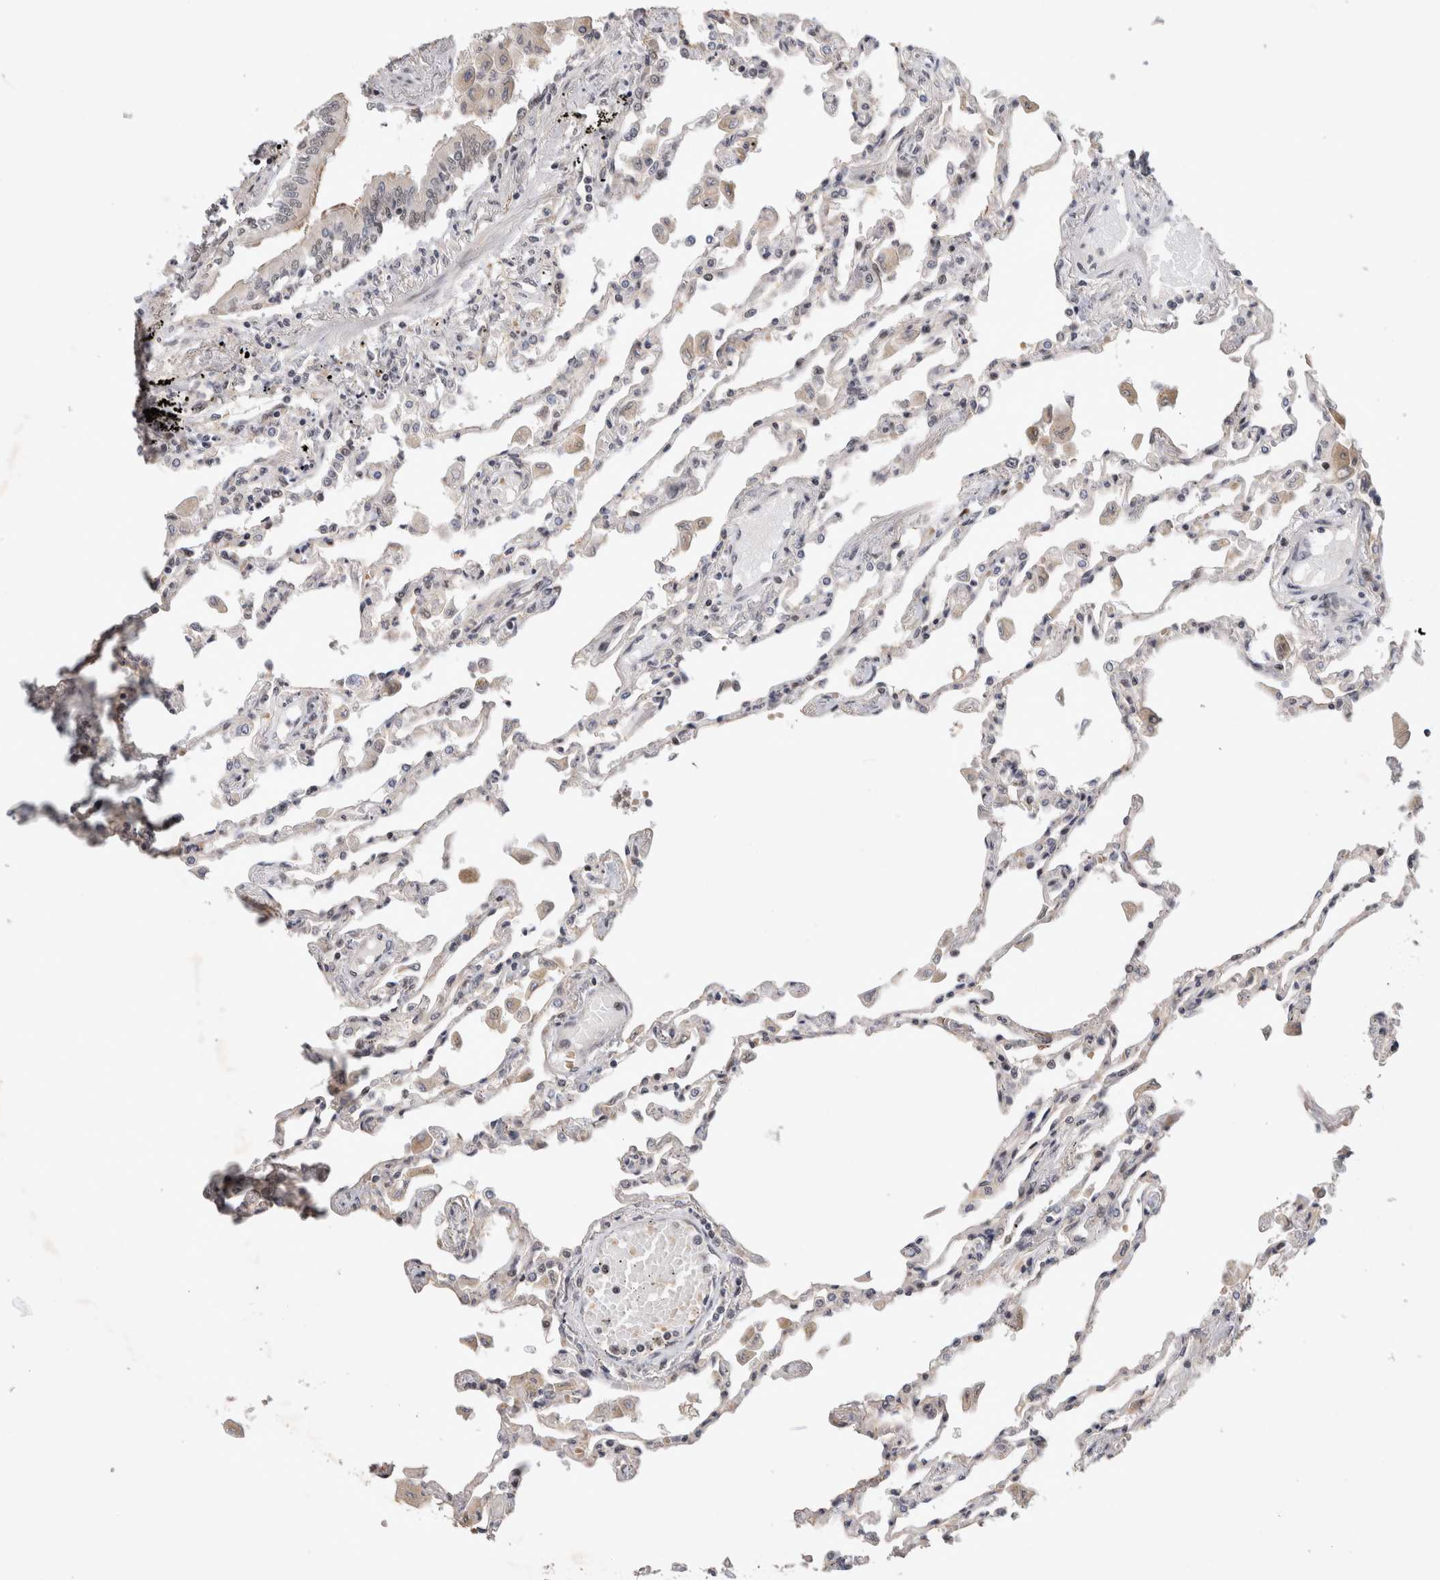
{"staining": {"intensity": "moderate", "quantity": "25%-75%", "location": "nuclear"}, "tissue": "lung", "cell_type": "Alveolar cells", "image_type": "normal", "snomed": [{"axis": "morphology", "description": "Normal tissue, NOS"}, {"axis": "topography", "description": "Bronchus"}, {"axis": "topography", "description": "Lung"}], "caption": "Alveolar cells demonstrate medium levels of moderate nuclear expression in about 25%-75% of cells in unremarkable lung. Immunohistochemistry (ihc) stains the protein in brown and the nuclei are stained blue.", "gene": "HESX1", "patient": {"sex": "female", "age": 49}}